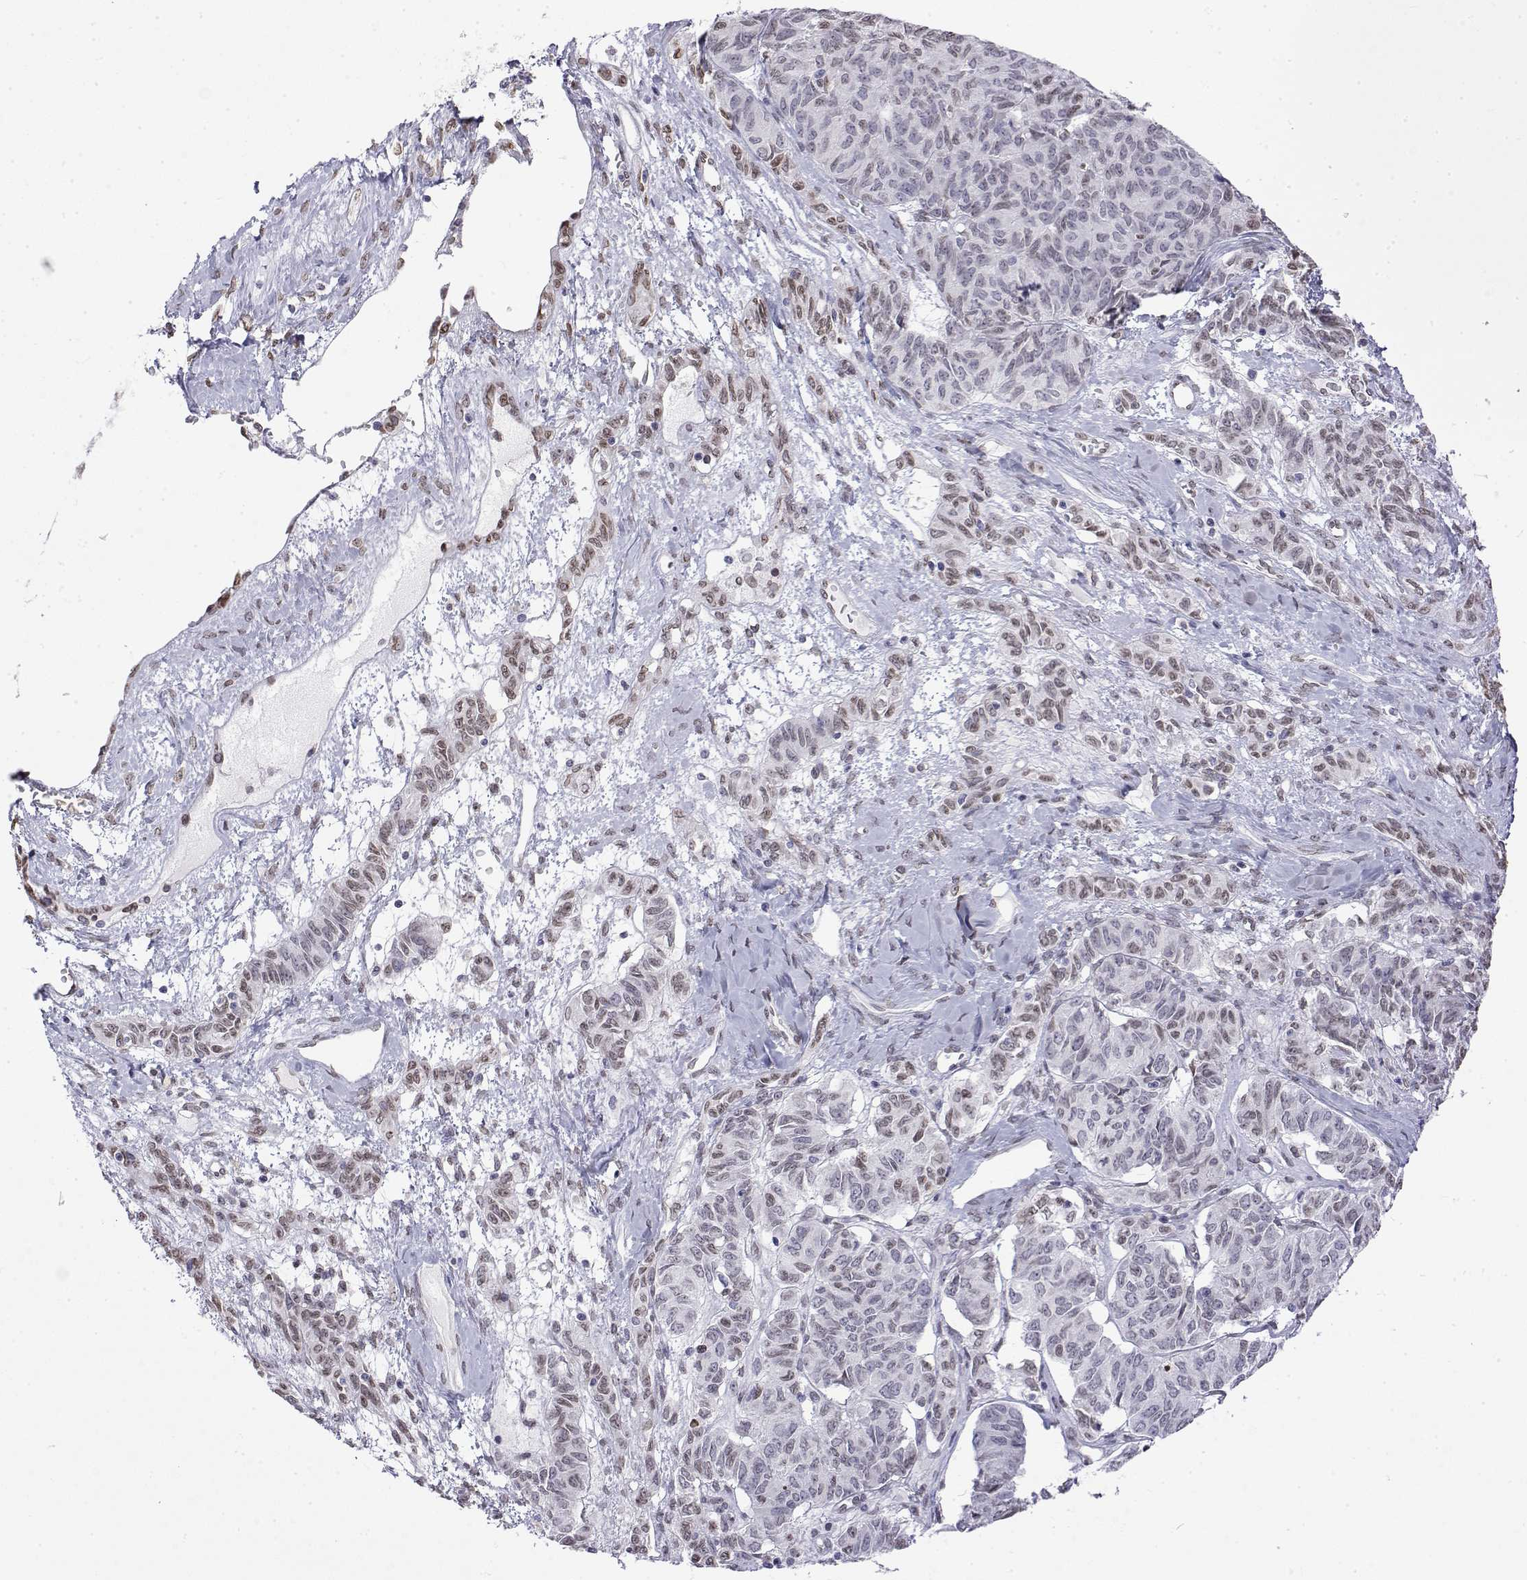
{"staining": {"intensity": "weak", "quantity": "<25%", "location": "nuclear"}, "tissue": "ovarian cancer", "cell_type": "Tumor cells", "image_type": "cancer", "snomed": [{"axis": "morphology", "description": "Carcinoma, endometroid"}, {"axis": "topography", "description": "Ovary"}], "caption": "This image is of endometroid carcinoma (ovarian) stained with IHC to label a protein in brown with the nuclei are counter-stained blue. There is no staining in tumor cells.", "gene": "ZNF532", "patient": {"sex": "female", "age": 80}}